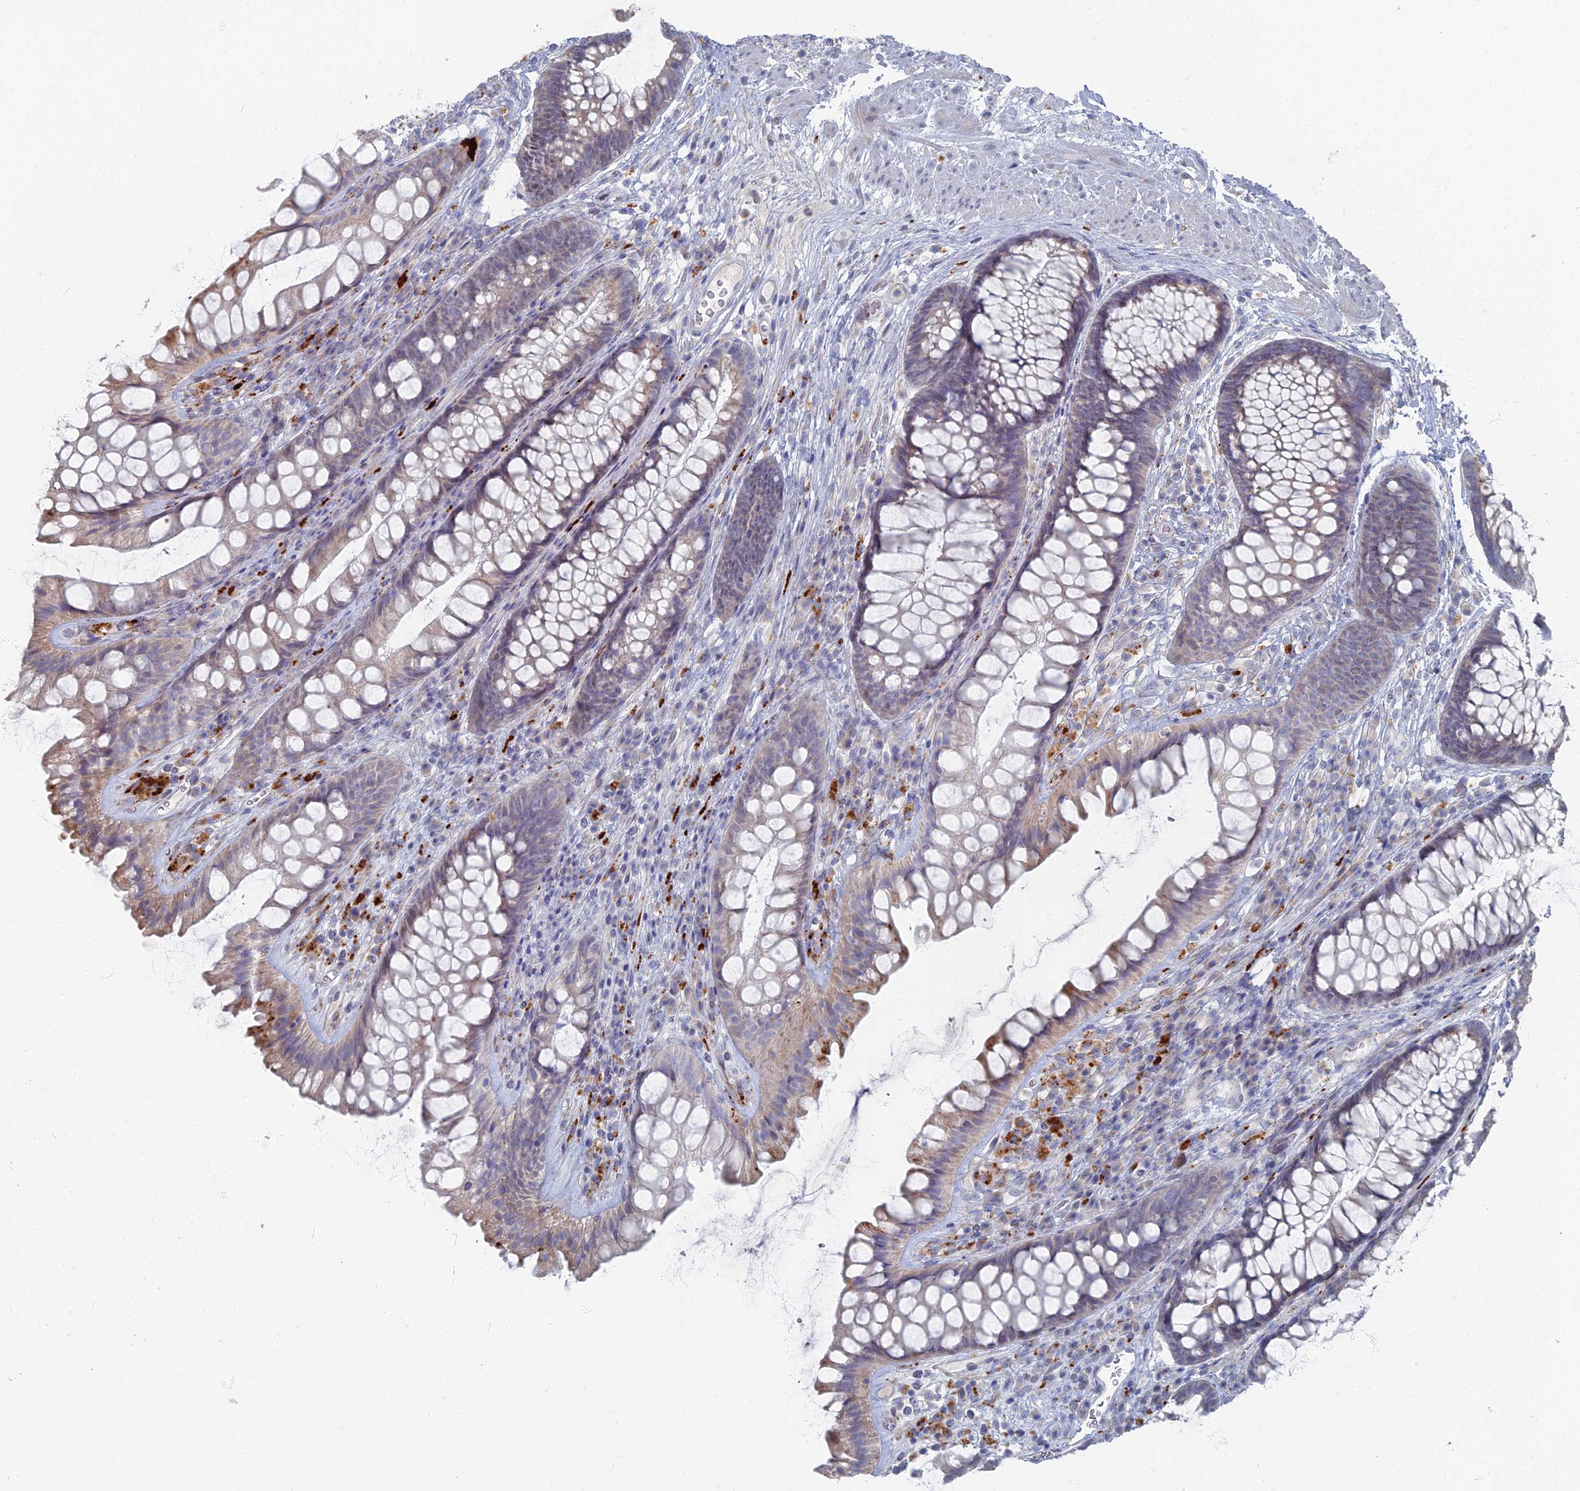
{"staining": {"intensity": "moderate", "quantity": "<25%", "location": "cytoplasmic/membranous"}, "tissue": "rectum", "cell_type": "Glandular cells", "image_type": "normal", "snomed": [{"axis": "morphology", "description": "Normal tissue, NOS"}, {"axis": "topography", "description": "Rectum"}], "caption": "Immunohistochemical staining of normal rectum shows low levels of moderate cytoplasmic/membranous expression in about <25% of glandular cells. (brown staining indicates protein expression, while blue staining denotes nuclei).", "gene": "TMEM128", "patient": {"sex": "male", "age": 74}}